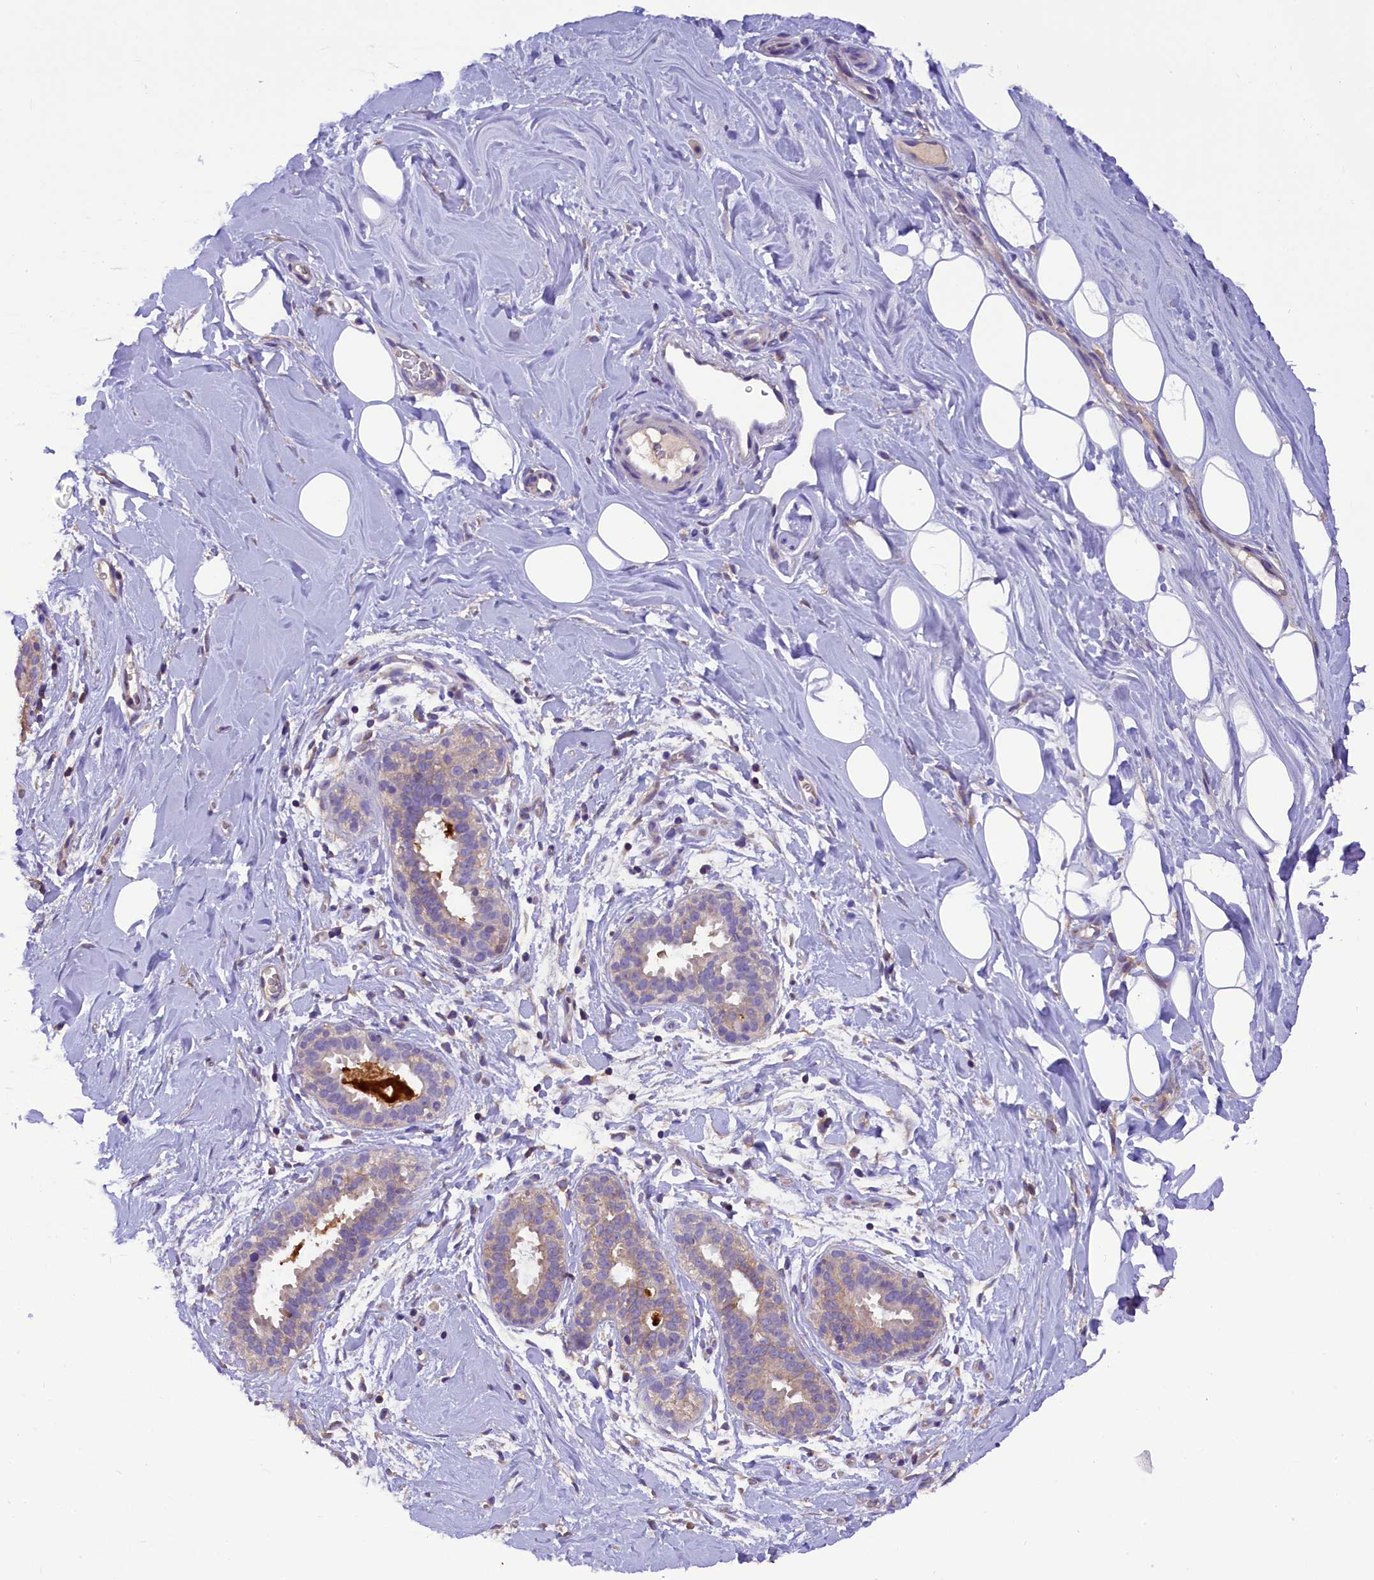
{"staining": {"intensity": "negative", "quantity": "none", "location": "none"}, "tissue": "adipose tissue", "cell_type": "Adipocytes", "image_type": "normal", "snomed": [{"axis": "morphology", "description": "Normal tissue, NOS"}, {"axis": "topography", "description": "Breast"}], "caption": "DAB (3,3'-diaminobenzidine) immunohistochemical staining of normal human adipose tissue demonstrates no significant staining in adipocytes. Nuclei are stained in blue.", "gene": "AP3B2", "patient": {"sex": "female", "age": 26}}